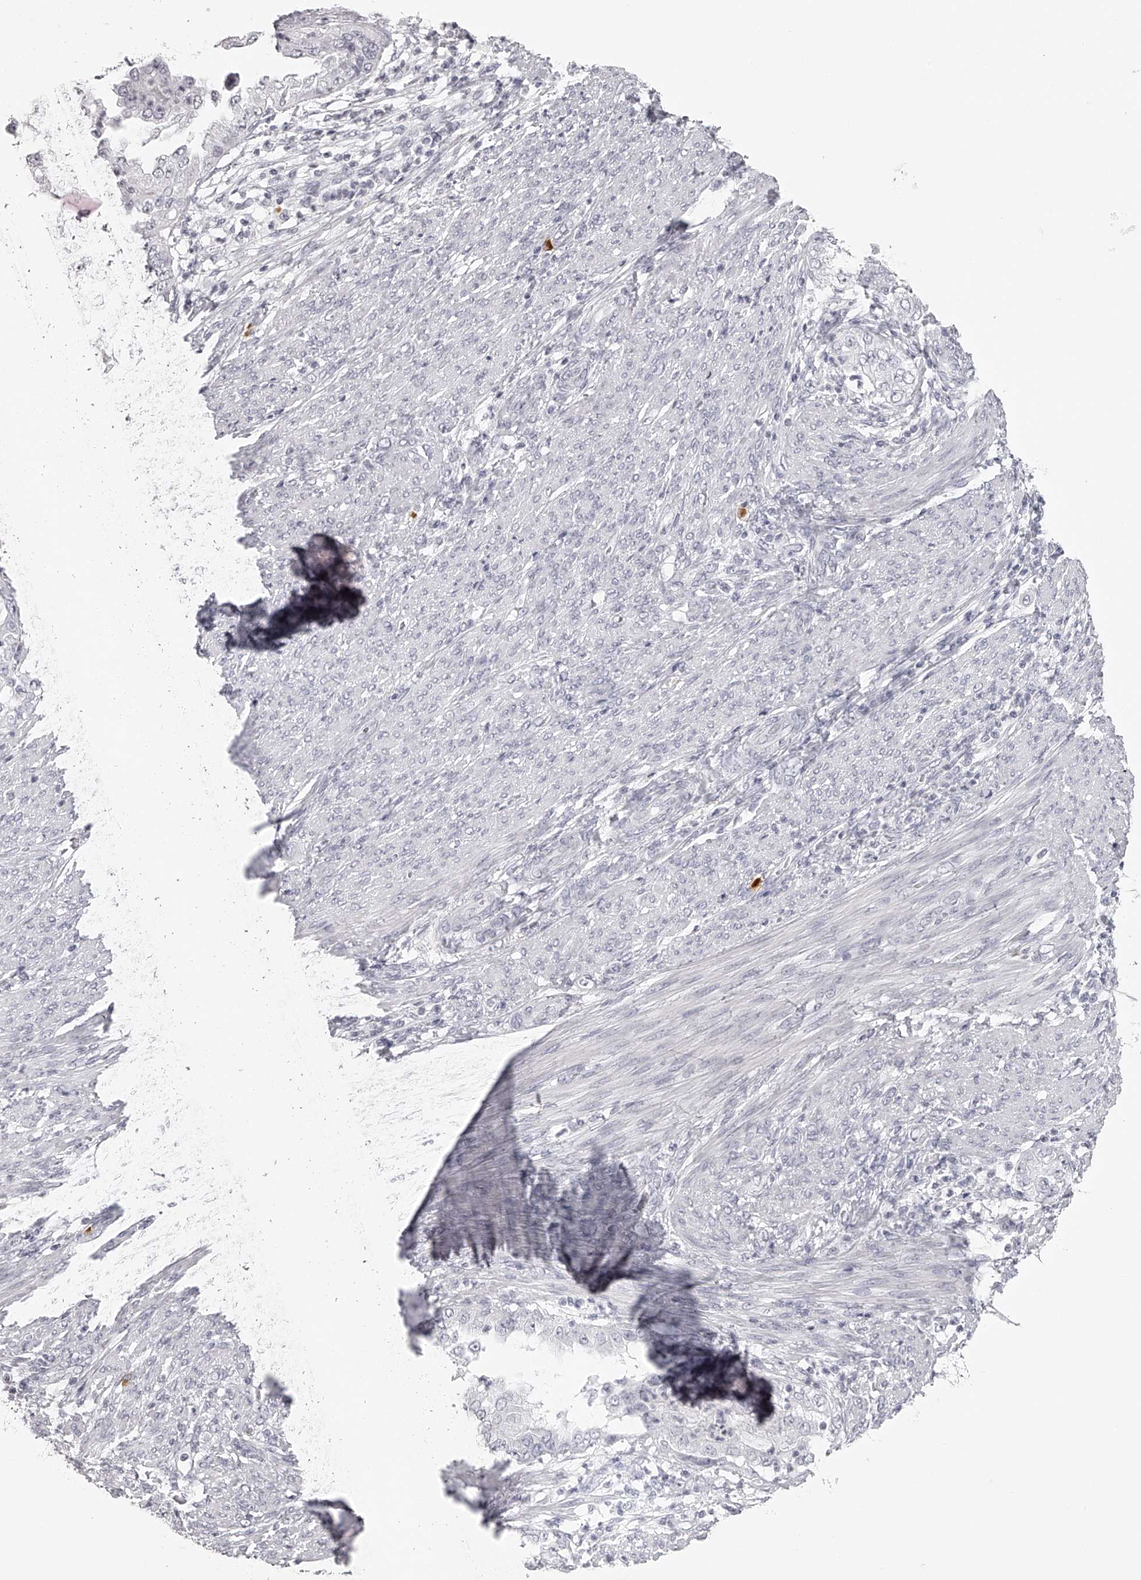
{"staining": {"intensity": "negative", "quantity": "none", "location": "none"}, "tissue": "endometrial cancer", "cell_type": "Tumor cells", "image_type": "cancer", "snomed": [{"axis": "morphology", "description": "Adenocarcinoma, NOS"}, {"axis": "topography", "description": "Endometrium"}], "caption": "Endometrial adenocarcinoma was stained to show a protein in brown. There is no significant staining in tumor cells. Brightfield microscopy of immunohistochemistry stained with DAB (3,3'-diaminobenzidine) (brown) and hematoxylin (blue), captured at high magnification.", "gene": "SEC11C", "patient": {"sex": "female", "age": 85}}